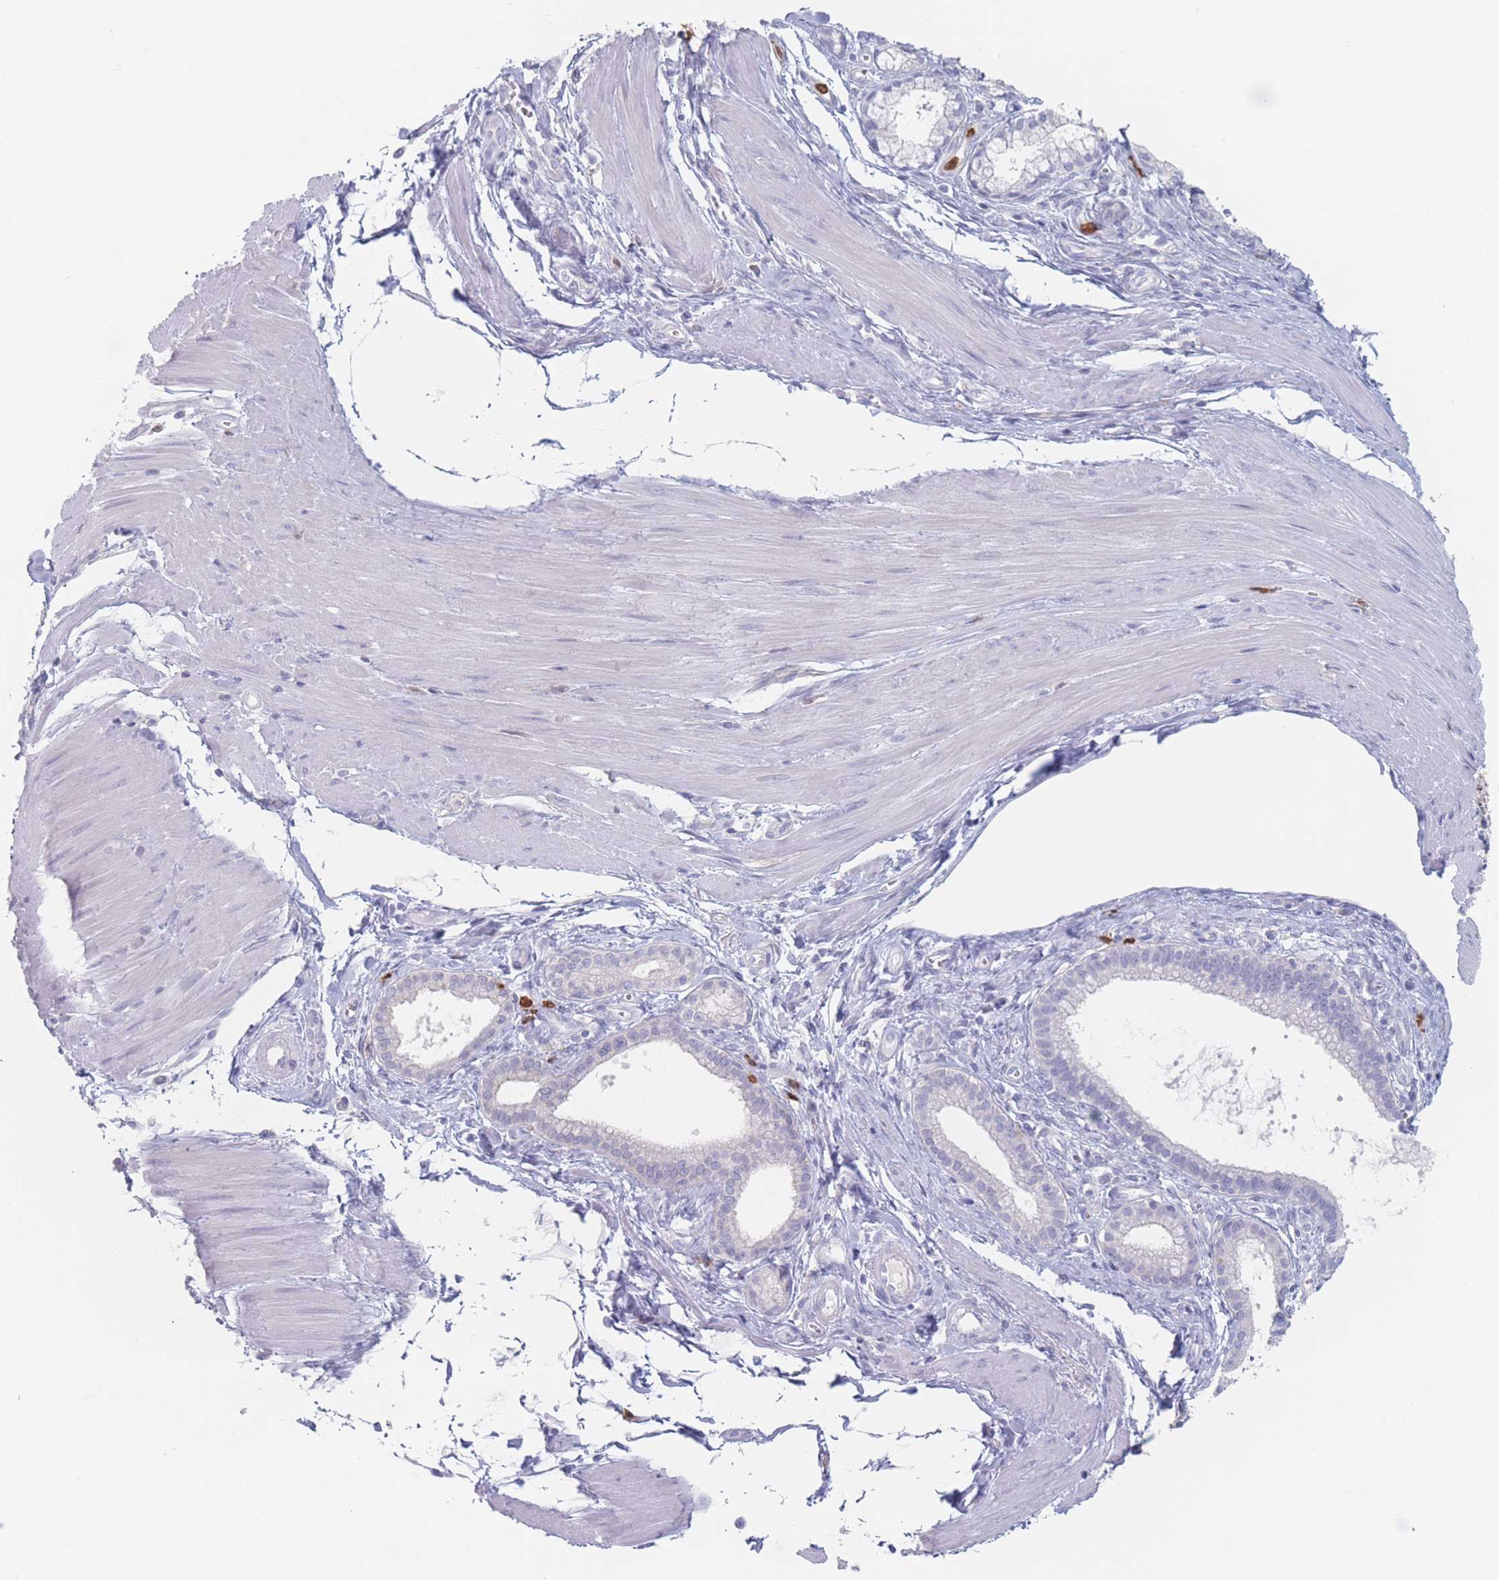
{"staining": {"intensity": "negative", "quantity": "none", "location": "none"}, "tissue": "pancreatic cancer", "cell_type": "Tumor cells", "image_type": "cancer", "snomed": [{"axis": "morphology", "description": "Adenocarcinoma, NOS"}, {"axis": "topography", "description": "Pancreas"}], "caption": "Adenocarcinoma (pancreatic) was stained to show a protein in brown. There is no significant positivity in tumor cells.", "gene": "ATP1A3", "patient": {"sex": "male", "age": 78}}